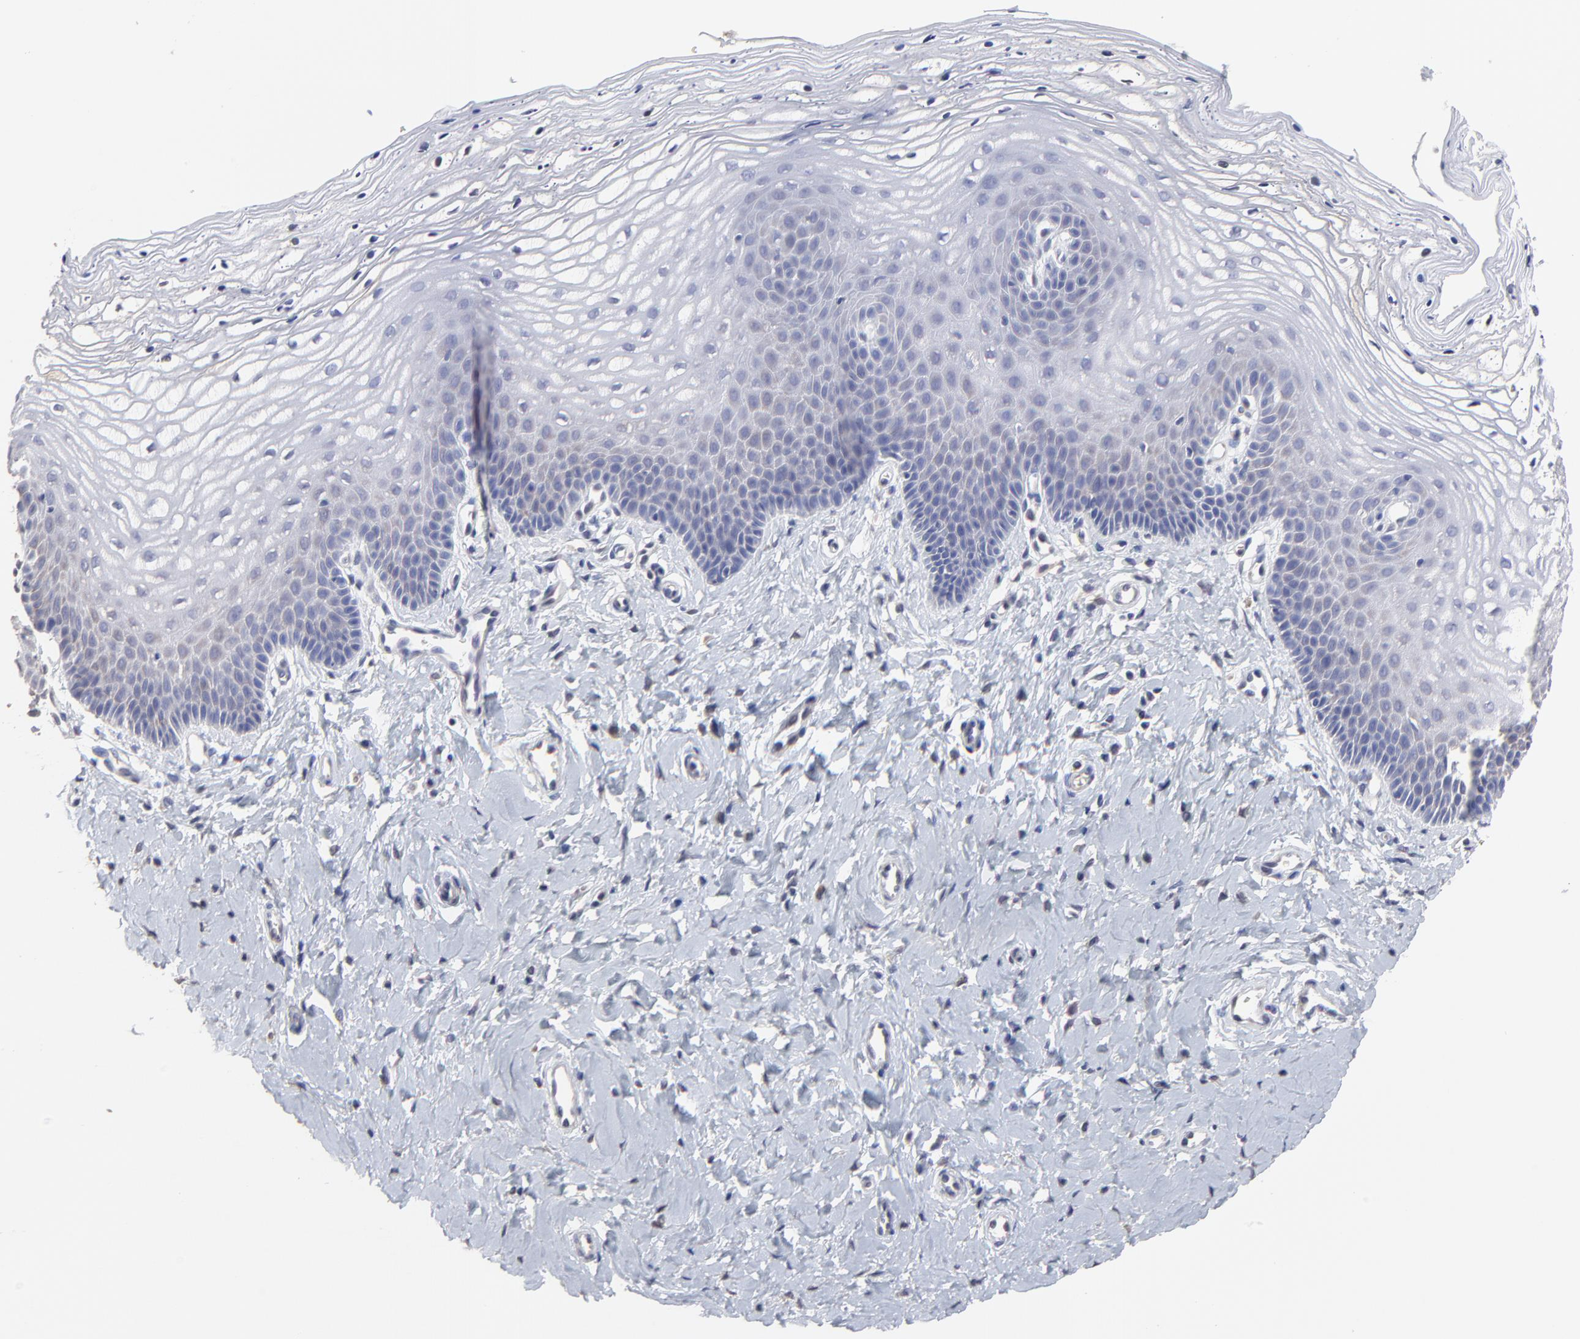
{"staining": {"intensity": "weak", "quantity": "<25%", "location": "cytoplasmic/membranous"}, "tissue": "vagina", "cell_type": "Squamous epithelial cells", "image_type": "normal", "snomed": [{"axis": "morphology", "description": "Normal tissue, NOS"}, {"axis": "topography", "description": "Vagina"}], "caption": "The micrograph exhibits no significant staining in squamous epithelial cells of vagina.", "gene": "CCT2", "patient": {"sex": "female", "age": 68}}